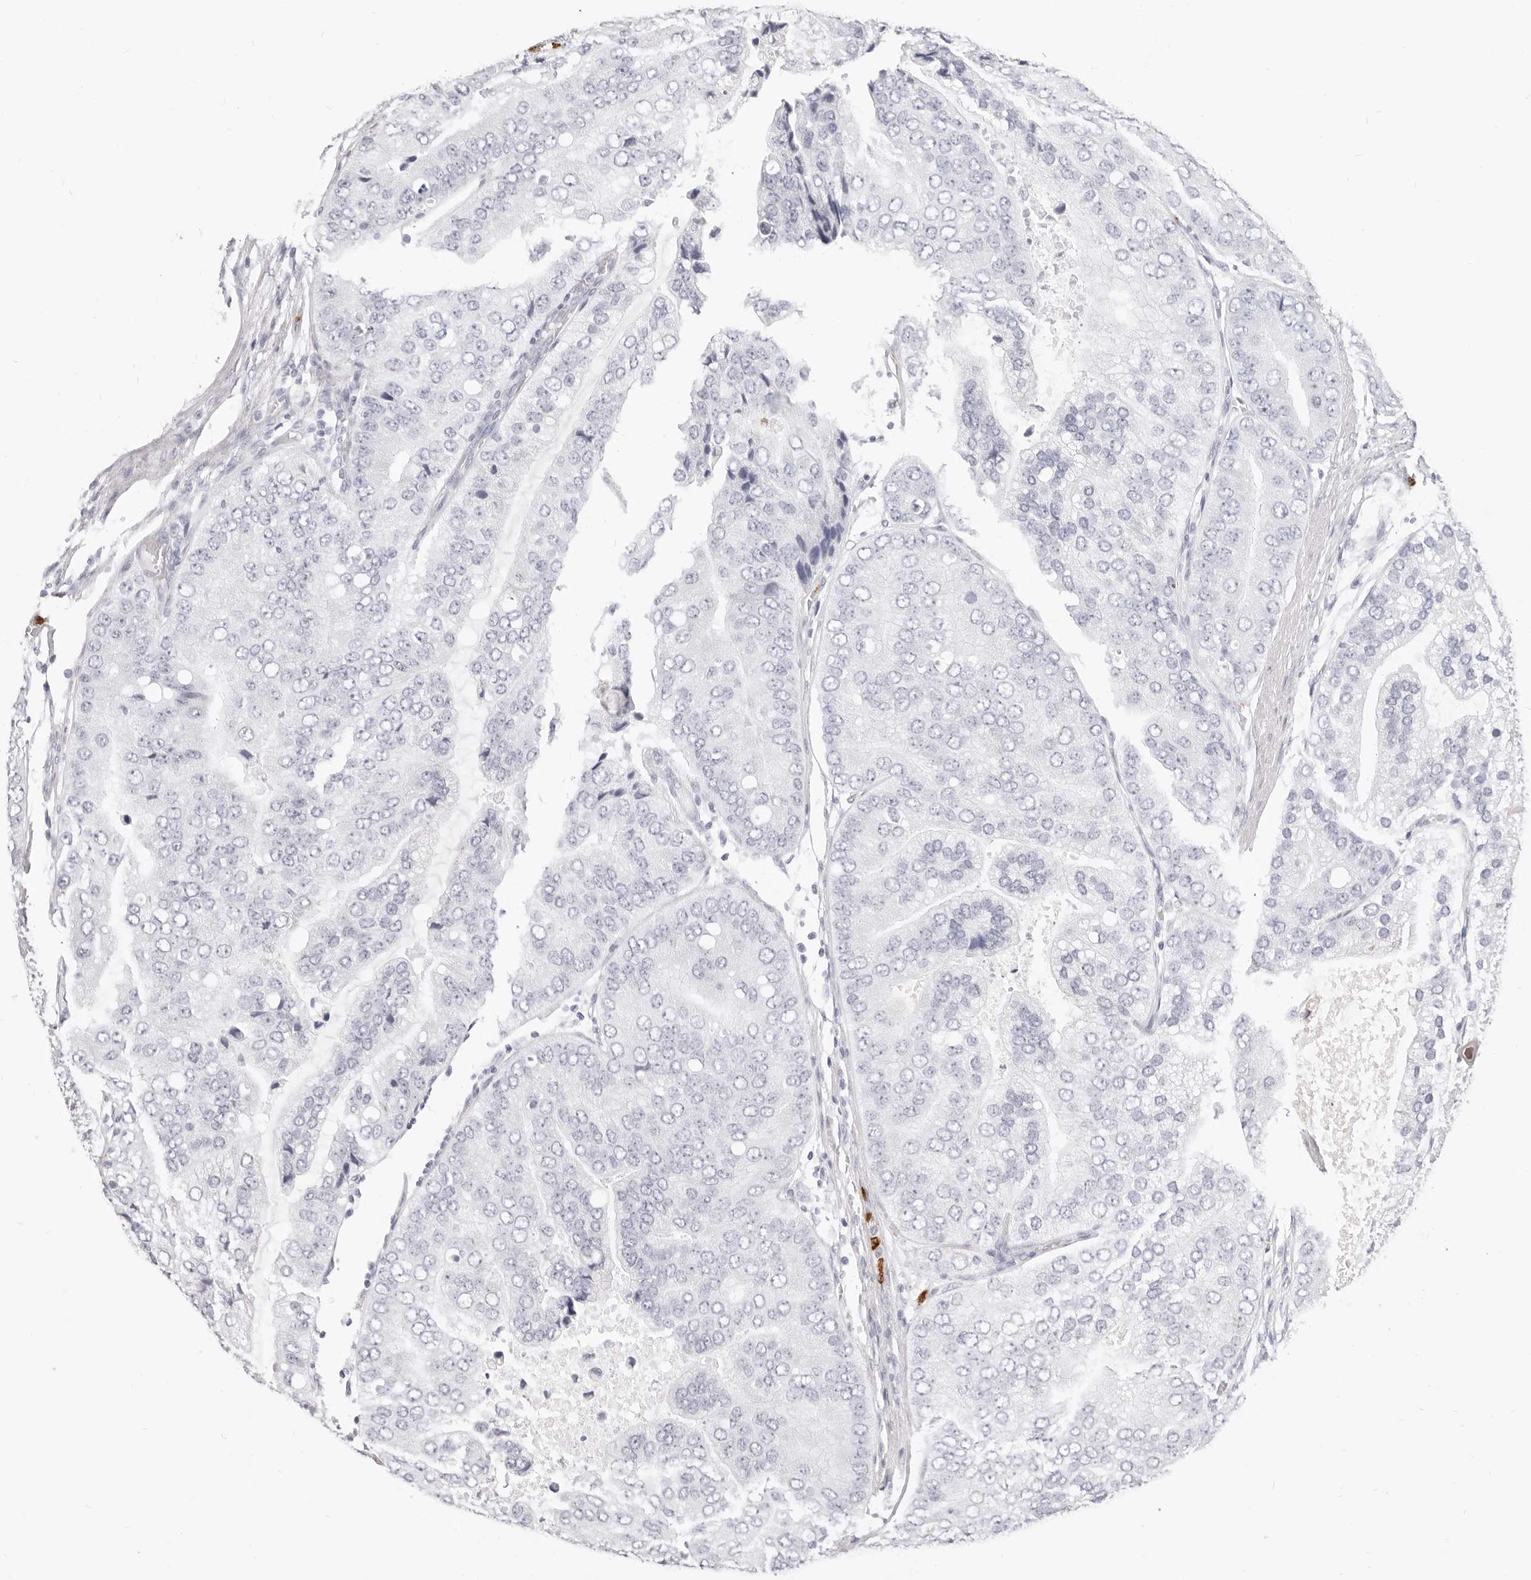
{"staining": {"intensity": "negative", "quantity": "none", "location": "none"}, "tissue": "prostate cancer", "cell_type": "Tumor cells", "image_type": "cancer", "snomed": [{"axis": "morphology", "description": "Adenocarcinoma, High grade"}, {"axis": "topography", "description": "Prostate"}], "caption": "Human prostate cancer (adenocarcinoma (high-grade)) stained for a protein using immunohistochemistry demonstrates no expression in tumor cells.", "gene": "CAMP", "patient": {"sex": "male", "age": 70}}